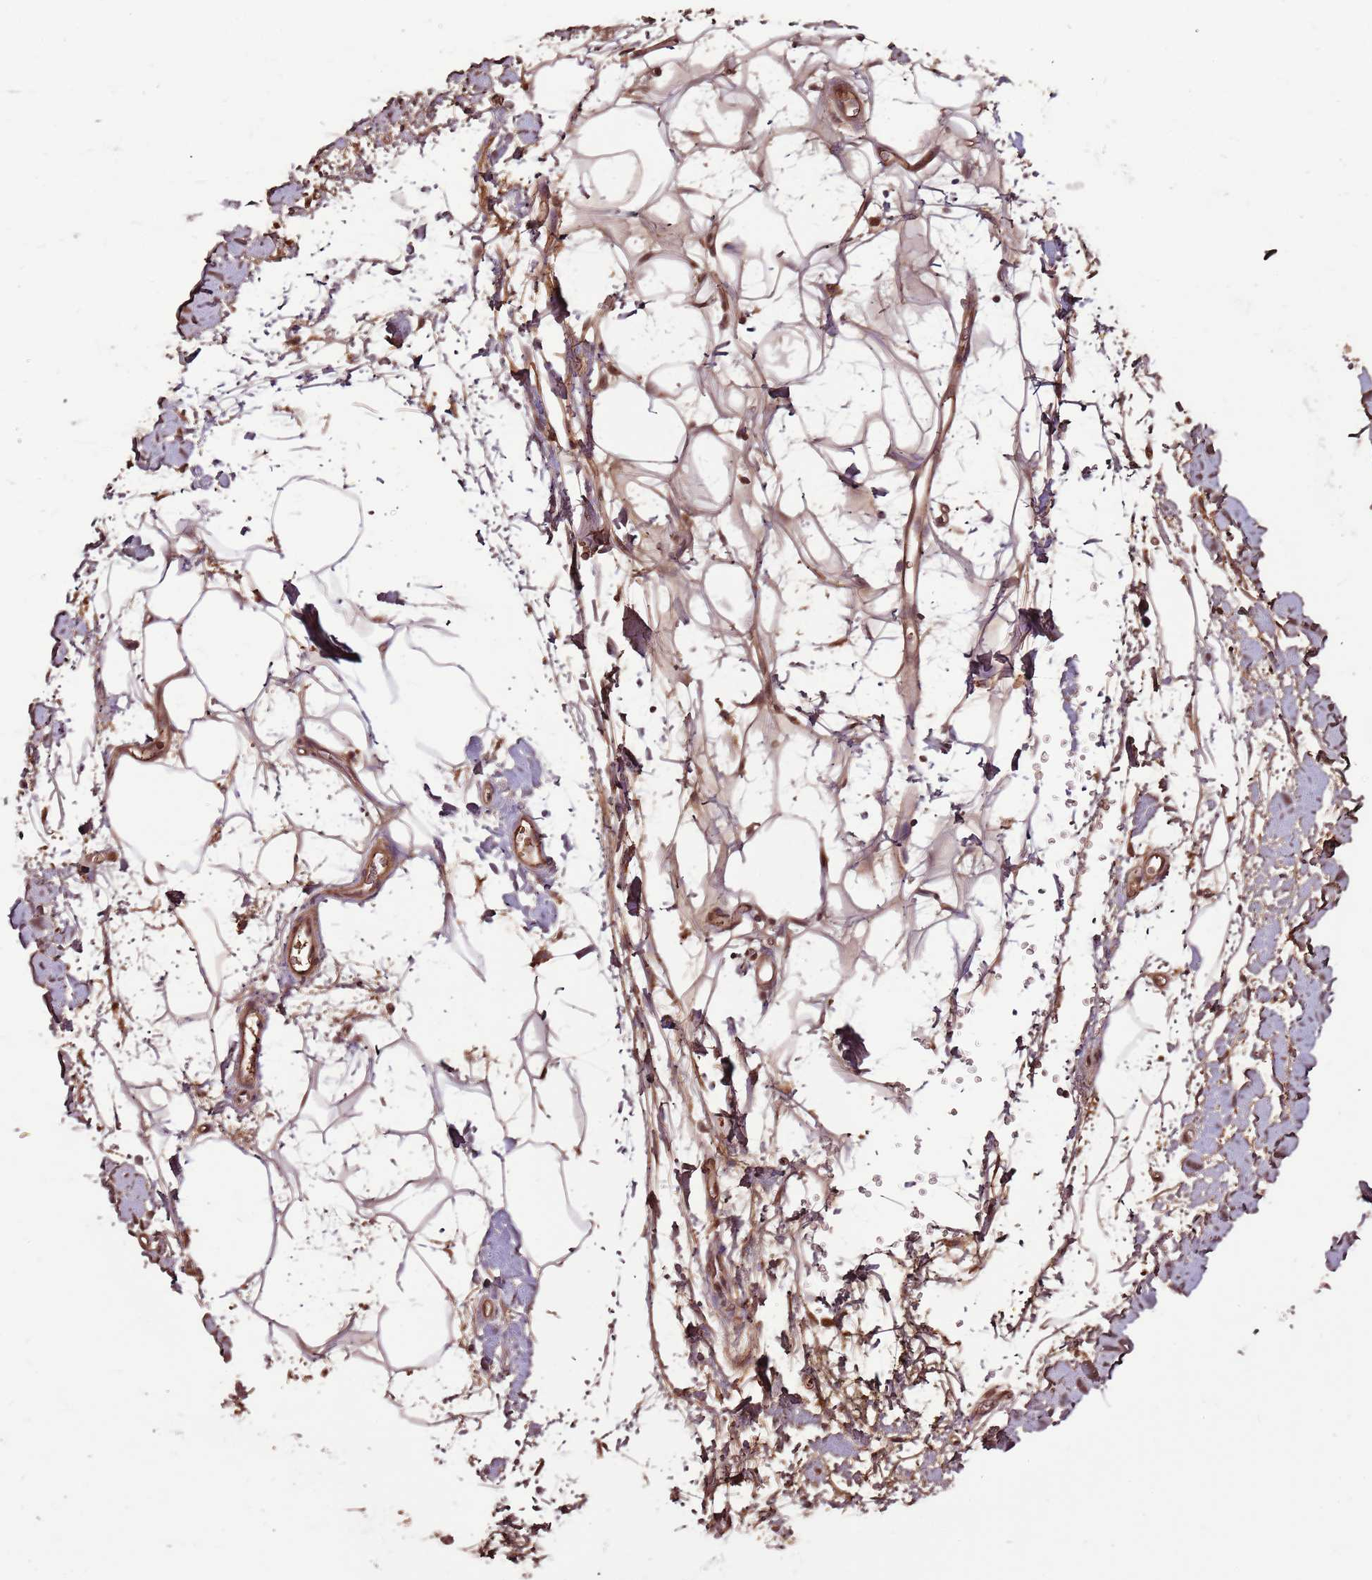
{"staining": {"intensity": "moderate", "quantity": ">75%", "location": "cytoplasmic/membranous"}, "tissue": "adipose tissue", "cell_type": "Adipocytes", "image_type": "normal", "snomed": [{"axis": "morphology", "description": "Normal tissue, NOS"}, {"axis": "morphology", "description": "Adenocarcinoma, NOS"}, {"axis": "topography", "description": "Pancreas"}, {"axis": "topography", "description": "Peripheral nerve tissue"}], "caption": "A medium amount of moderate cytoplasmic/membranous expression is appreciated in about >75% of adipocytes in unremarkable adipose tissue.", "gene": "DENR", "patient": {"sex": "male", "age": 59}}